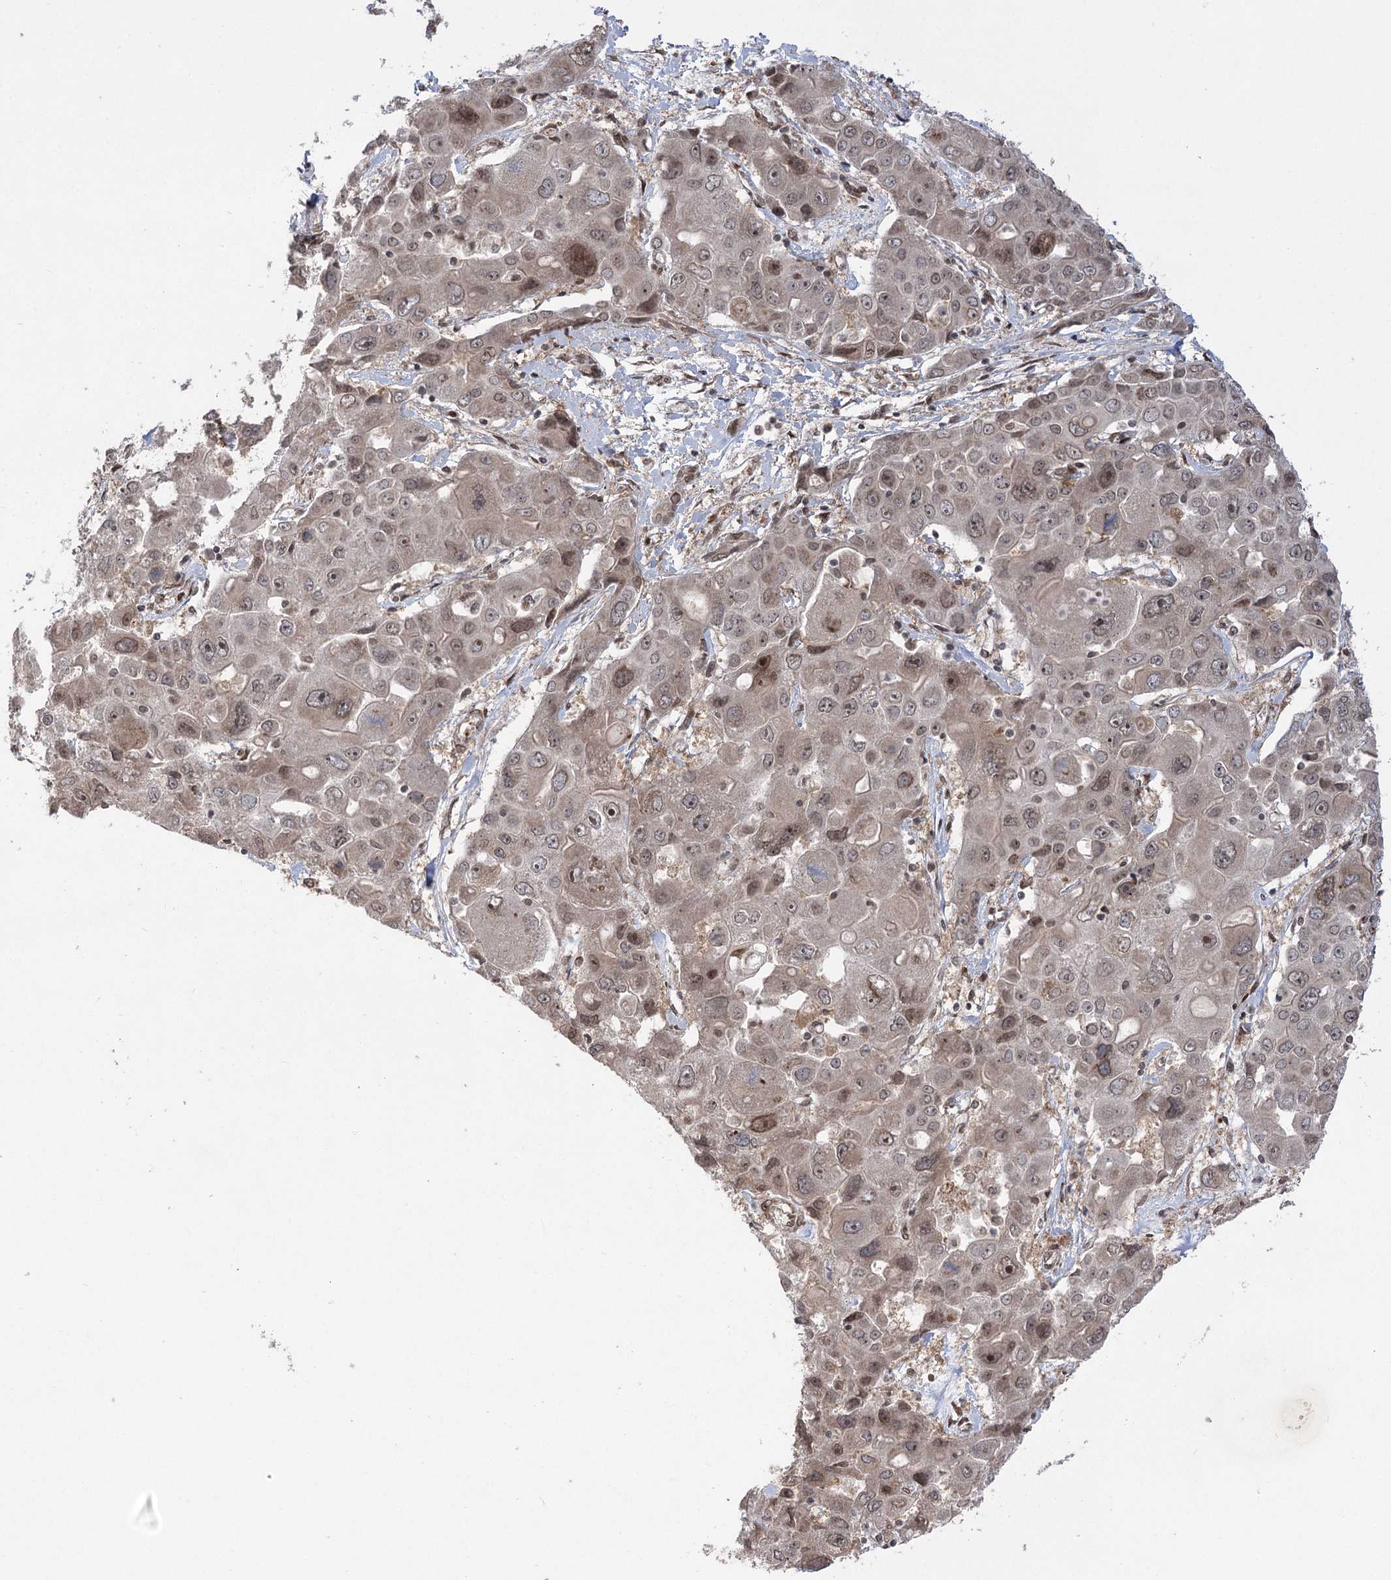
{"staining": {"intensity": "moderate", "quantity": "<25%", "location": "nuclear"}, "tissue": "liver cancer", "cell_type": "Tumor cells", "image_type": "cancer", "snomed": [{"axis": "morphology", "description": "Cholangiocarcinoma"}, {"axis": "topography", "description": "Liver"}], "caption": "Moderate nuclear positivity for a protein is appreciated in approximately <25% of tumor cells of liver cancer using immunohistochemistry (IHC).", "gene": "TENM2", "patient": {"sex": "male", "age": 67}}